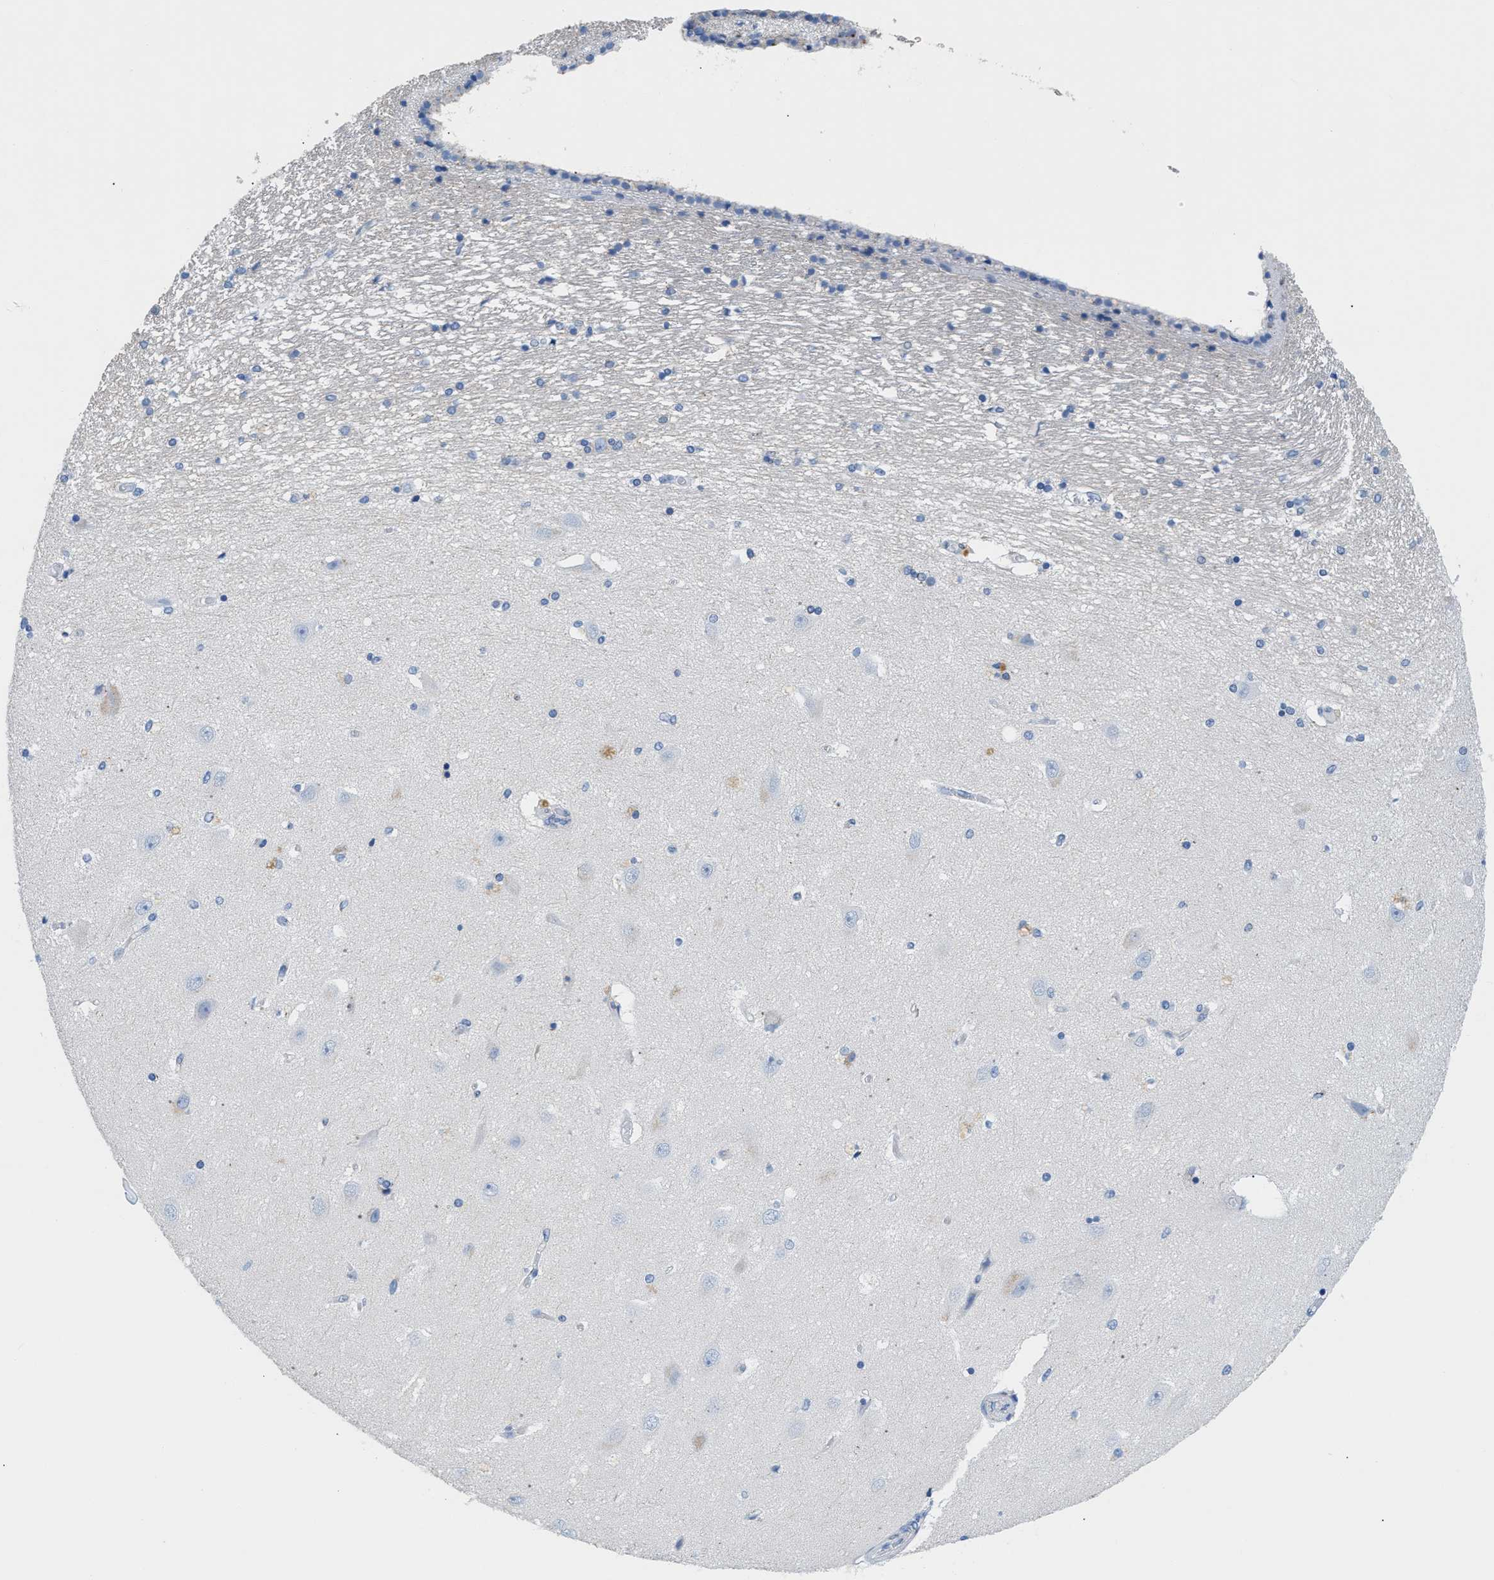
{"staining": {"intensity": "negative", "quantity": "none", "location": "none"}, "tissue": "hippocampus", "cell_type": "Glial cells", "image_type": "normal", "snomed": [{"axis": "morphology", "description": "Normal tissue, NOS"}, {"axis": "topography", "description": "Hippocampus"}], "caption": "Immunohistochemistry (IHC) of normal hippocampus displays no staining in glial cells. (DAB immunohistochemistry visualized using brightfield microscopy, high magnification).", "gene": "FDCSP", "patient": {"sex": "female", "age": 54}}